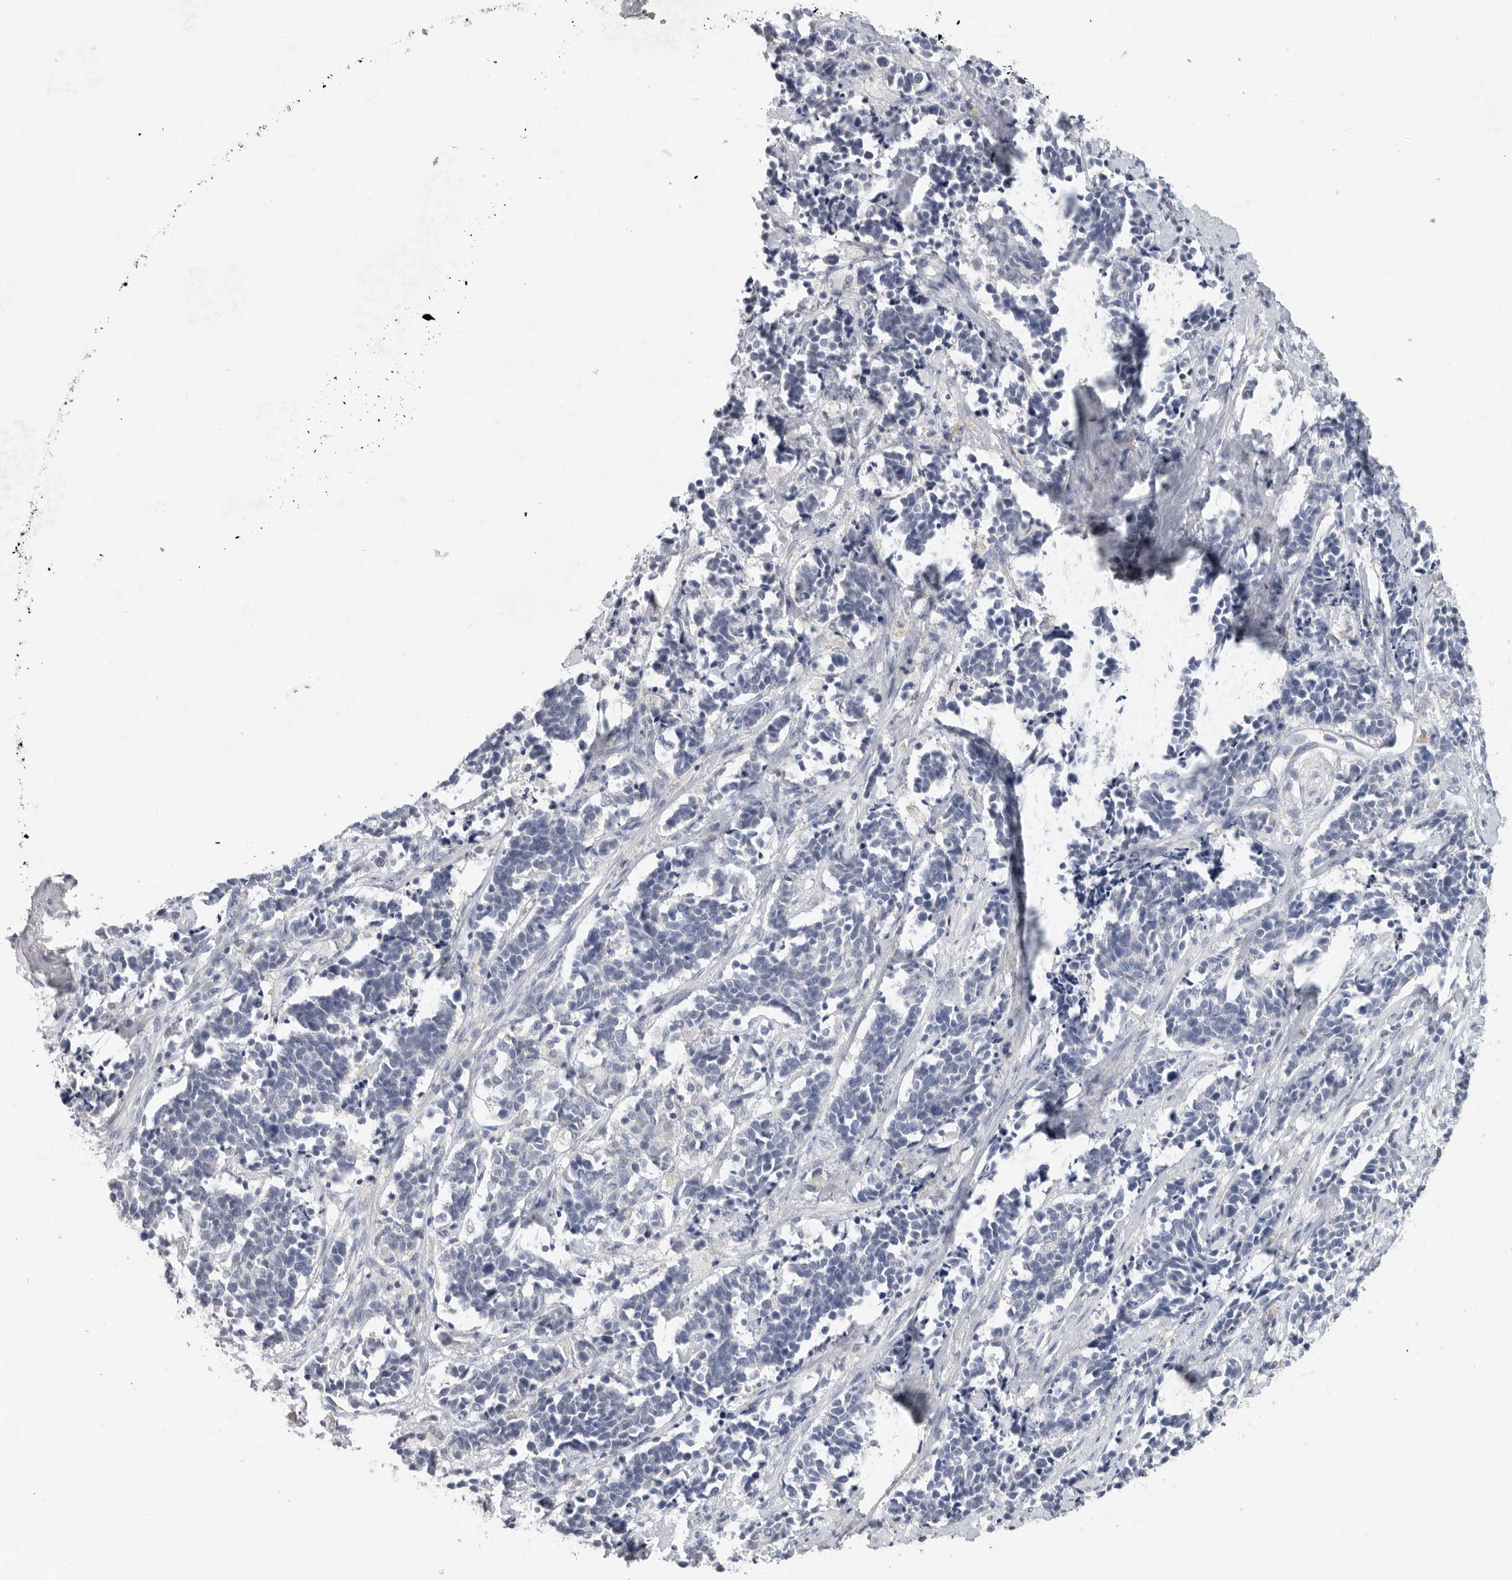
{"staining": {"intensity": "negative", "quantity": "none", "location": "none"}, "tissue": "cervical cancer", "cell_type": "Tumor cells", "image_type": "cancer", "snomed": [{"axis": "morphology", "description": "Normal tissue, NOS"}, {"axis": "morphology", "description": "Squamous cell carcinoma, NOS"}, {"axis": "topography", "description": "Cervix"}], "caption": "High magnification brightfield microscopy of cervical cancer (squamous cell carcinoma) stained with DAB (brown) and counterstained with hematoxylin (blue): tumor cells show no significant expression. (DAB IHC with hematoxylin counter stain).", "gene": "REG4", "patient": {"sex": "female", "age": 35}}